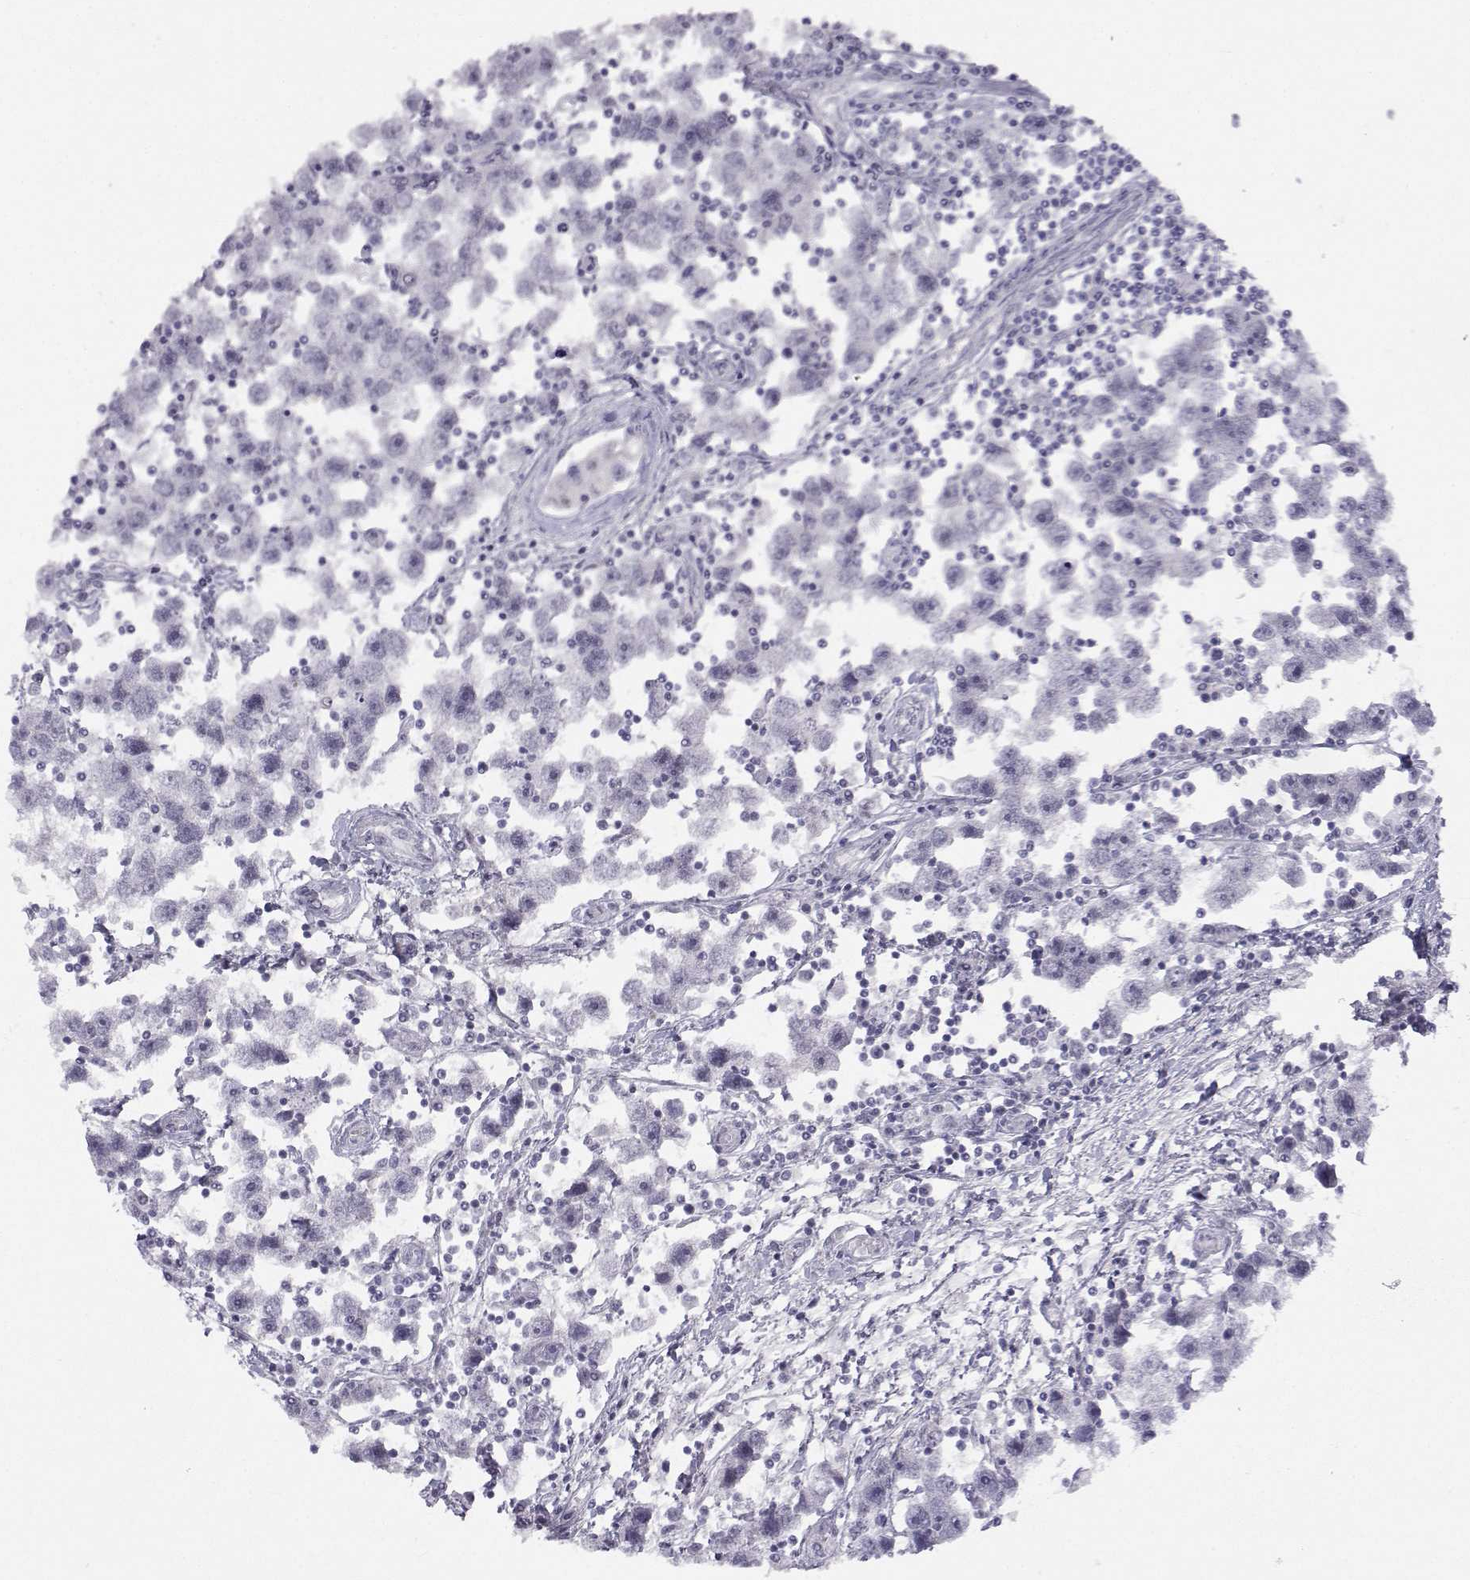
{"staining": {"intensity": "negative", "quantity": "none", "location": "none"}, "tissue": "testis cancer", "cell_type": "Tumor cells", "image_type": "cancer", "snomed": [{"axis": "morphology", "description": "Seminoma, NOS"}, {"axis": "topography", "description": "Testis"}], "caption": "Immunohistochemistry histopathology image of neoplastic tissue: human seminoma (testis) stained with DAB (3,3'-diaminobenzidine) reveals no significant protein expression in tumor cells. Nuclei are stained in blue.", "gene": "MED26", "patient": {"sex": "male", "age": 30}}